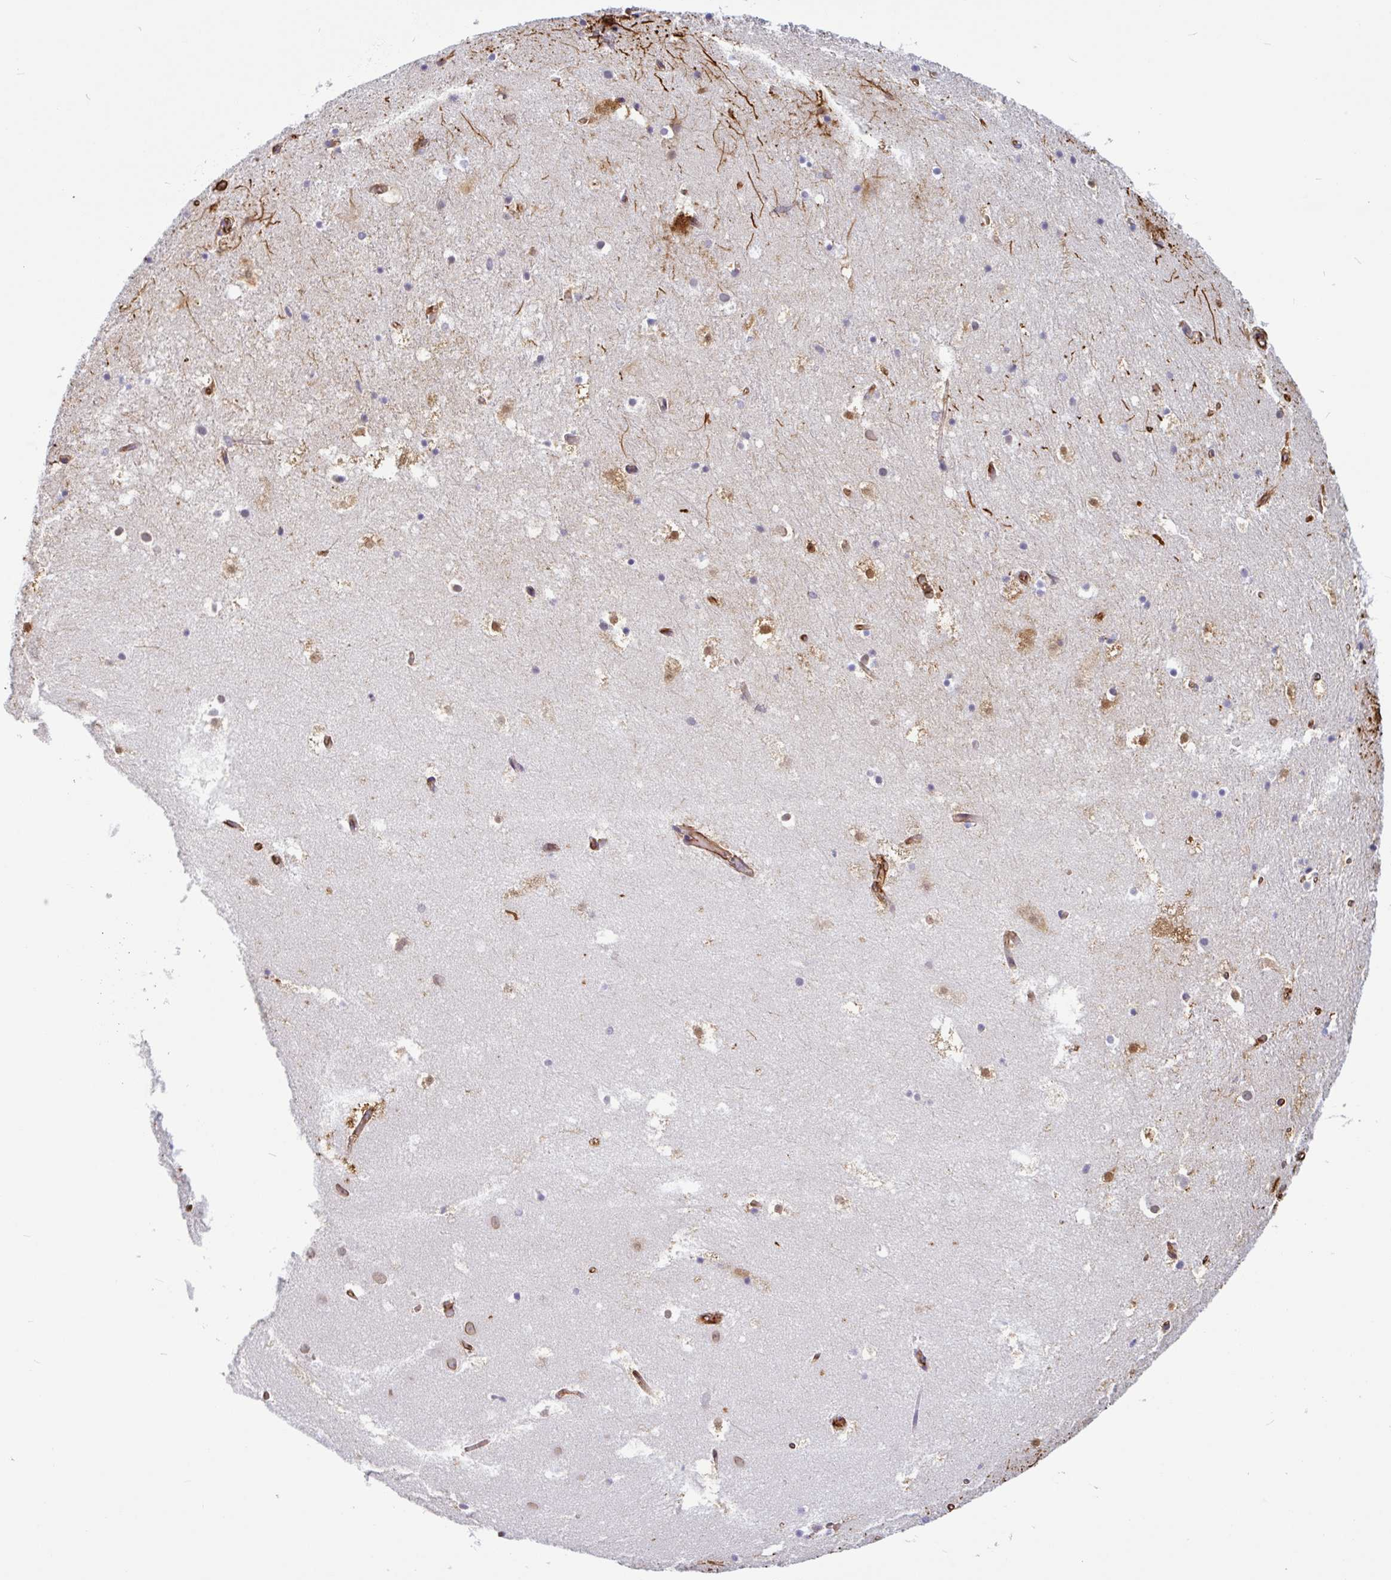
{"staining": {"intensity": "moderate", "quantity": "<25%", "location": "cytoplasmic/membranous,nuclear"}, "tissue": "hippocampus", "cell_type": "Glial cells", "image_type": "normal", "snomed": [{"axis": "morphology", "description": "Normal tissue, NOS"}, {"axis": "topography", "description": "Hippocampus"}], "caption": "Moderate cytoplasmic/membranous,nuclear expression is present in approximately <25% of glial cells in normal hippocampus.", "gene": "PPFIA1", "patient": {"sex": "female", "age": 52}}